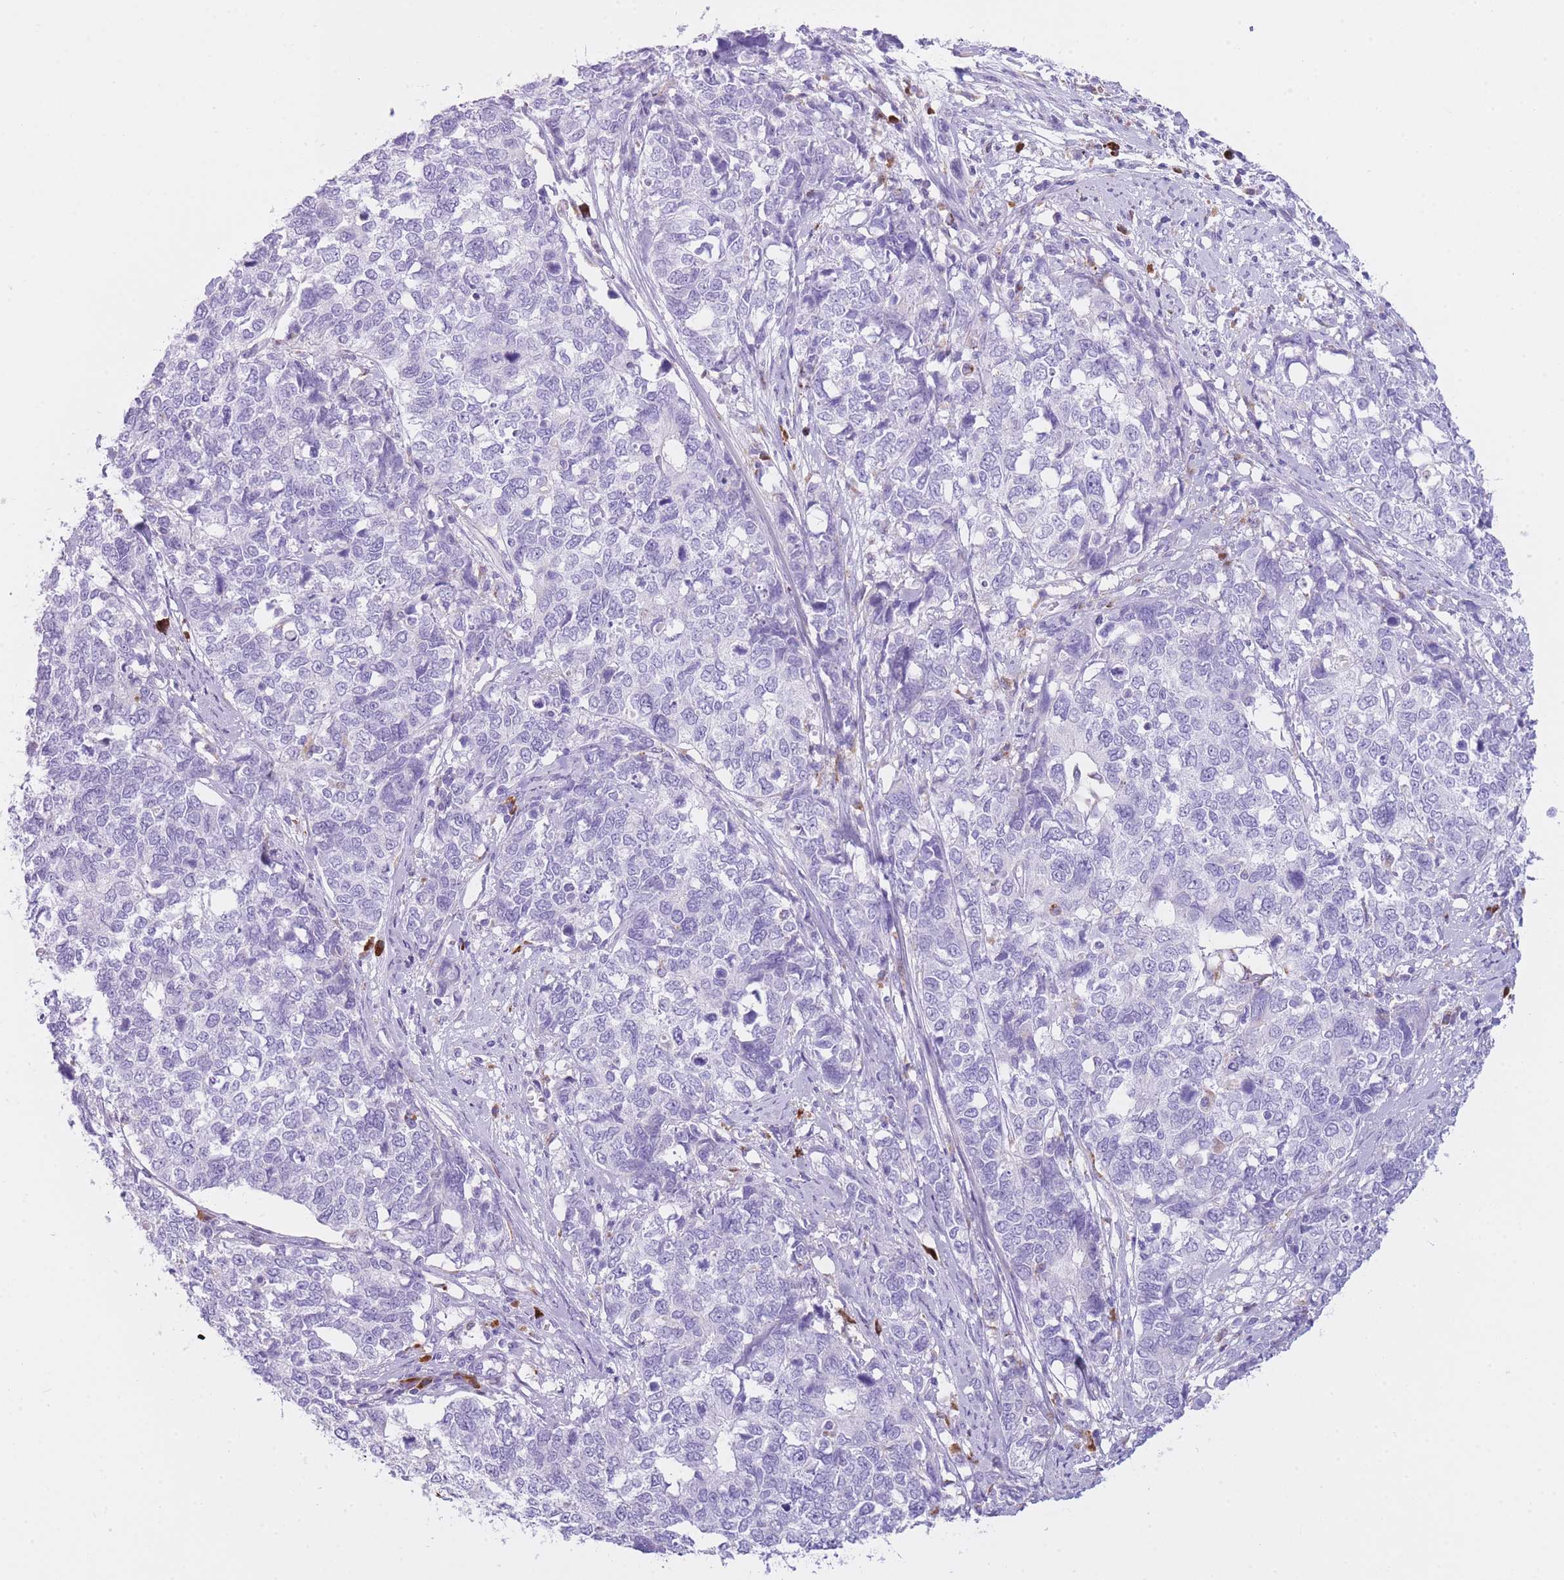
{"staining": {"intensity": "negative", "quantity": "none", "location": "none"}, "tissue": "cervical cancer", "cell_type": "Tumor cells", "image_type": "cancer", "snomed": [{"axis": "morphology", "description": "Squamous cell carcinoma, NOS"}, {"axis": "topography", "description": "Cervix"}], "caption": "This is an immunohistochemistry (IHC) micrograph of cervical squamous cell carcinoma. There is no expression in tumor cells.", "gene": "PLBD1", "patient": {"sex": "female", "age": 63}}